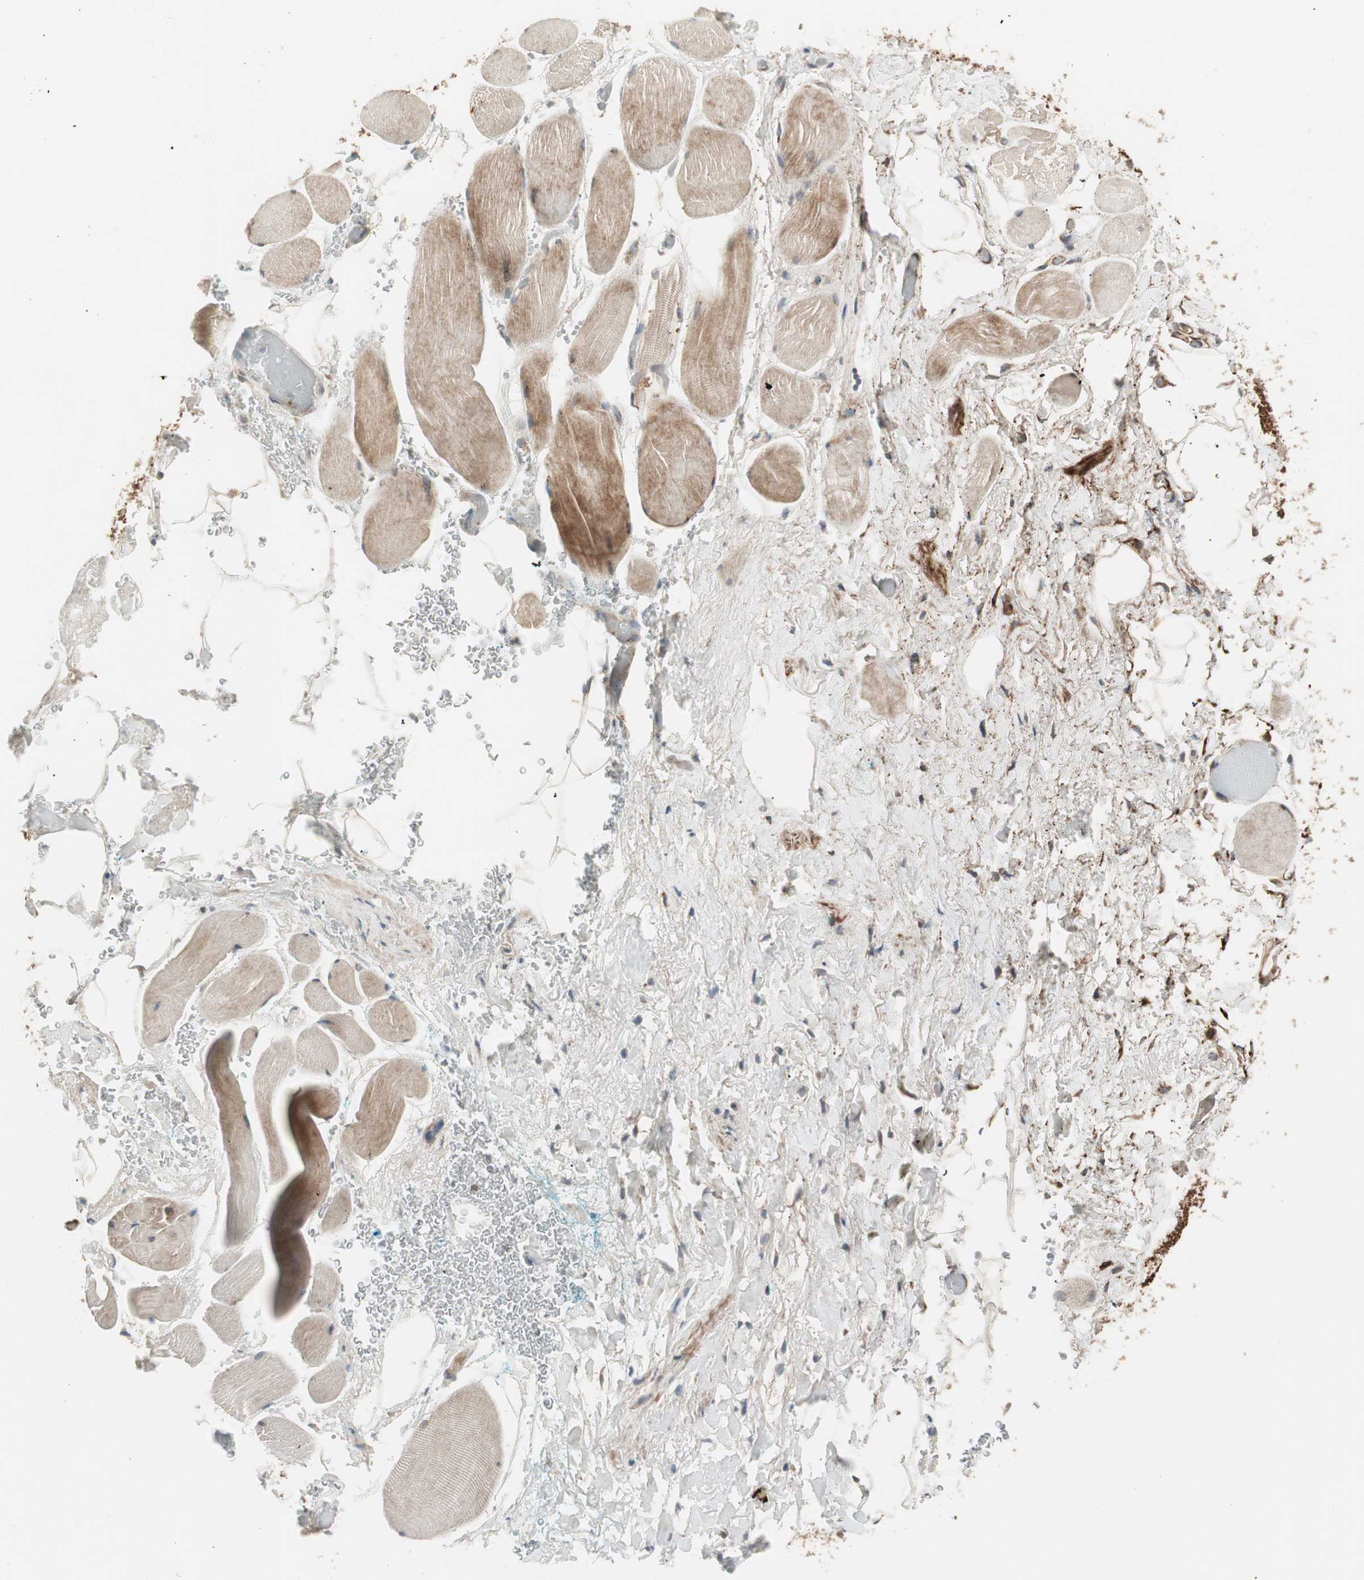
{"staining": {"intensity": "moderate", "quantity": ">75%", "location": "cytoplasmic/membranous"}, "tissue": "adipose tissue", "cell_type": "Adipocytes", "image_type": "normal", "snomed": [{"axis": "morphology", "description": "Normal tissue, NOS"}, {"axis": "topography", "description": "Soft tissue"}, {"axis": "topography", "description": "Peripheral nerve tissue"}], "caption": "This image reveals unremarkable adipose tissue stained with immunohistochemistry to label a protein in brown. The cytoplasmic/membranous of adipocytes show moderate positivity for the protein. Nuclei are counter-stained blue.", "gene": "PPP2R5E", "patient": {"sex": "female", "age": 71}}